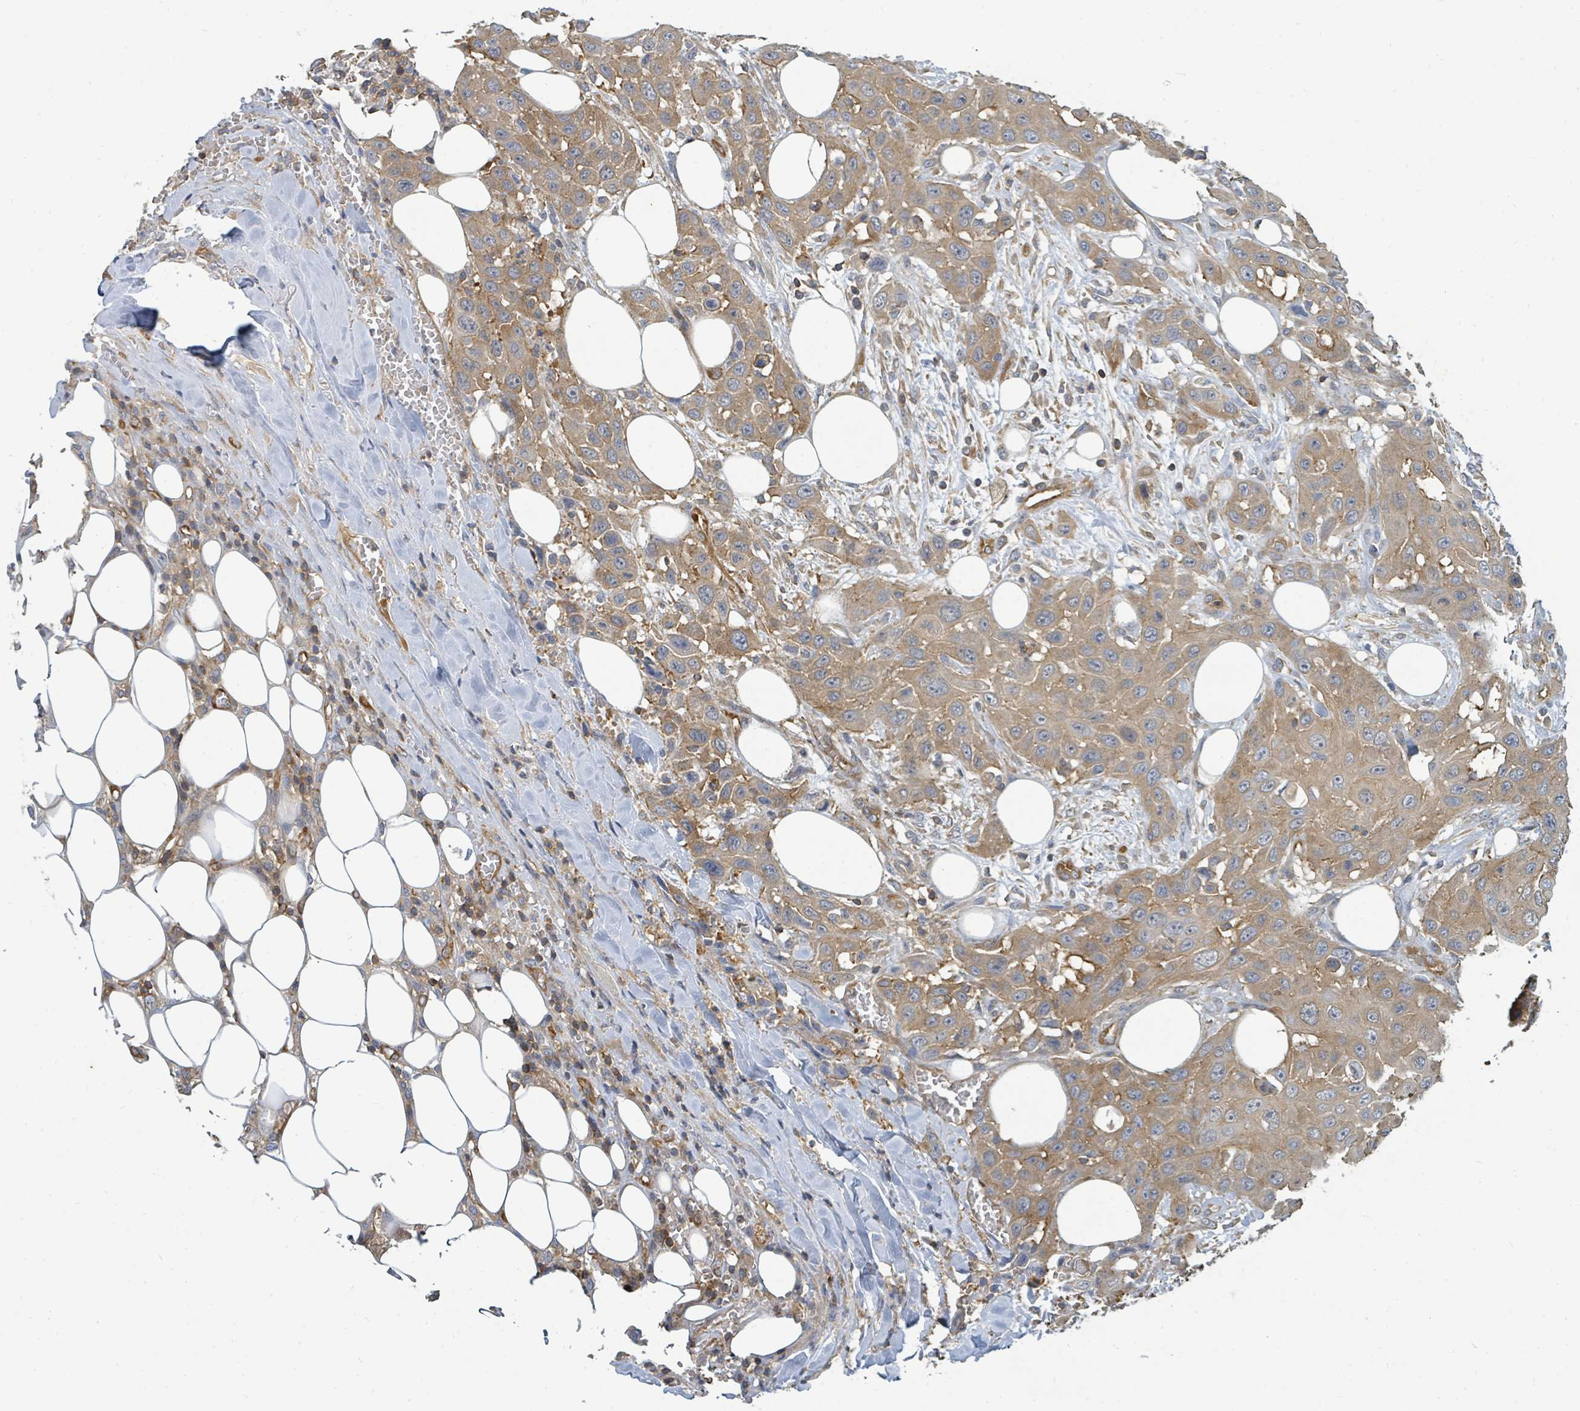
{"staining": {"intensity": "moderate", "quantity": ">75%", "location": "cytoplasmic/membranous"}, "tissue": "head and neck cancer", "cell_type": "Tumor cells", "image_type": "cancer", "snomed": [{"axis": "morphology", "description": "Squamous cell carcinoma, NOS"}, {"axis": "topography", "description": "Head-Neck"}], "caption": "A high-resolution photomicrograph shows IHC staining of head and neck squamous cell carcinoma, which shows moderate cytoplasmic/membranous staining in approximately >75% of tumor cells.", "gene": "BOLA2B", "patient": {"sex": "male", "age": 81}}